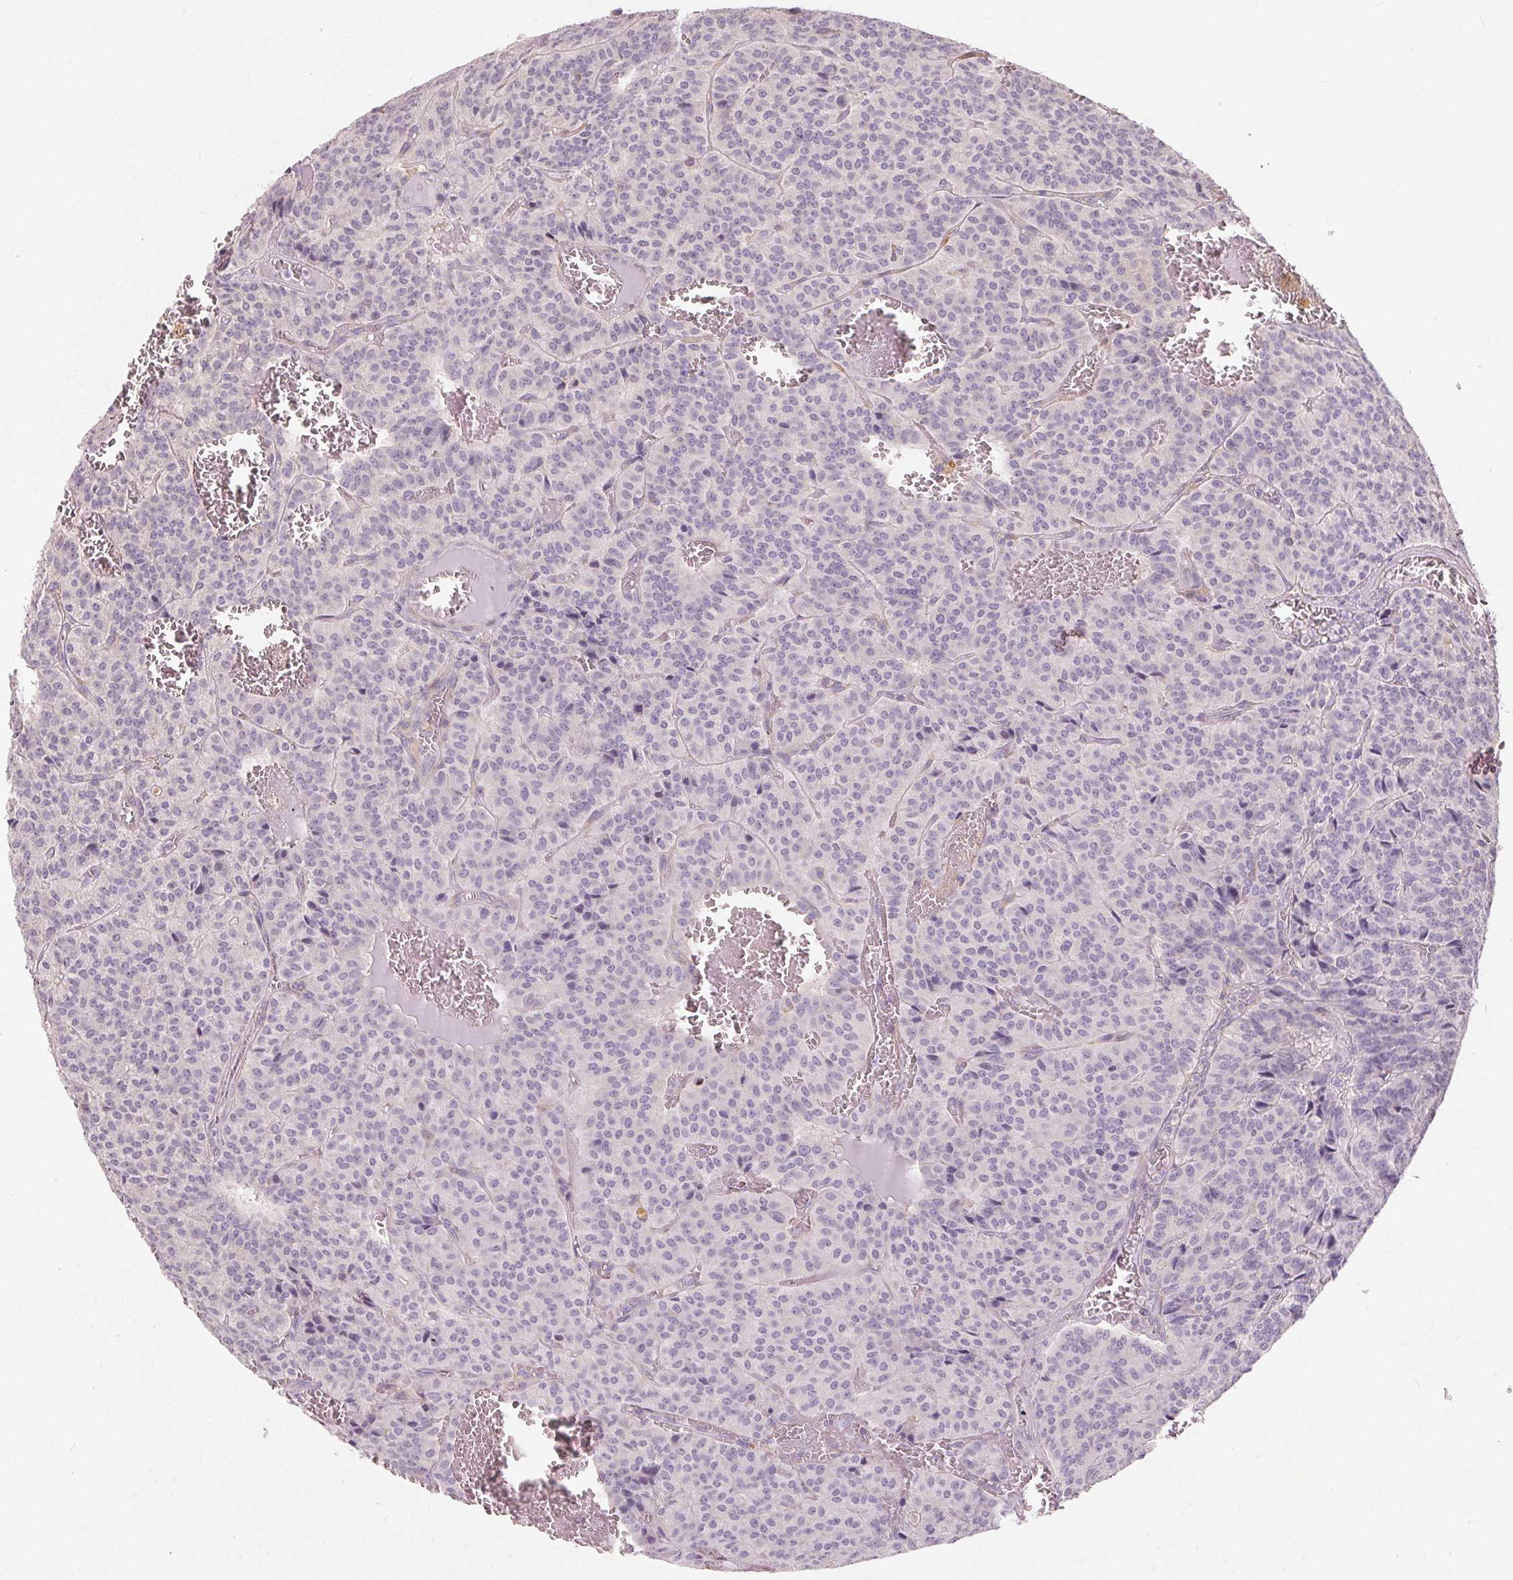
{"staining": {"intensity": "negative", "quantity": "none", "location": "none"}, "tissue": "carcinoid", "cell_type": "Tumor cells", "image_type": "cancer", "snomed": [{"axis": "morphology", "description": "Carcinoid, malignant, NOS"}, {"axis": "topography", "description": "Lung"}], "caption": "IHC micrograph of neoplastic tissue: carcinoid stained with DAB (3,3'-diaminobenzidine) exhibits no significant protein positivity in tumor cells.", "gene": "KCNK15", "patient": {"sex": "male", "age": 70}}